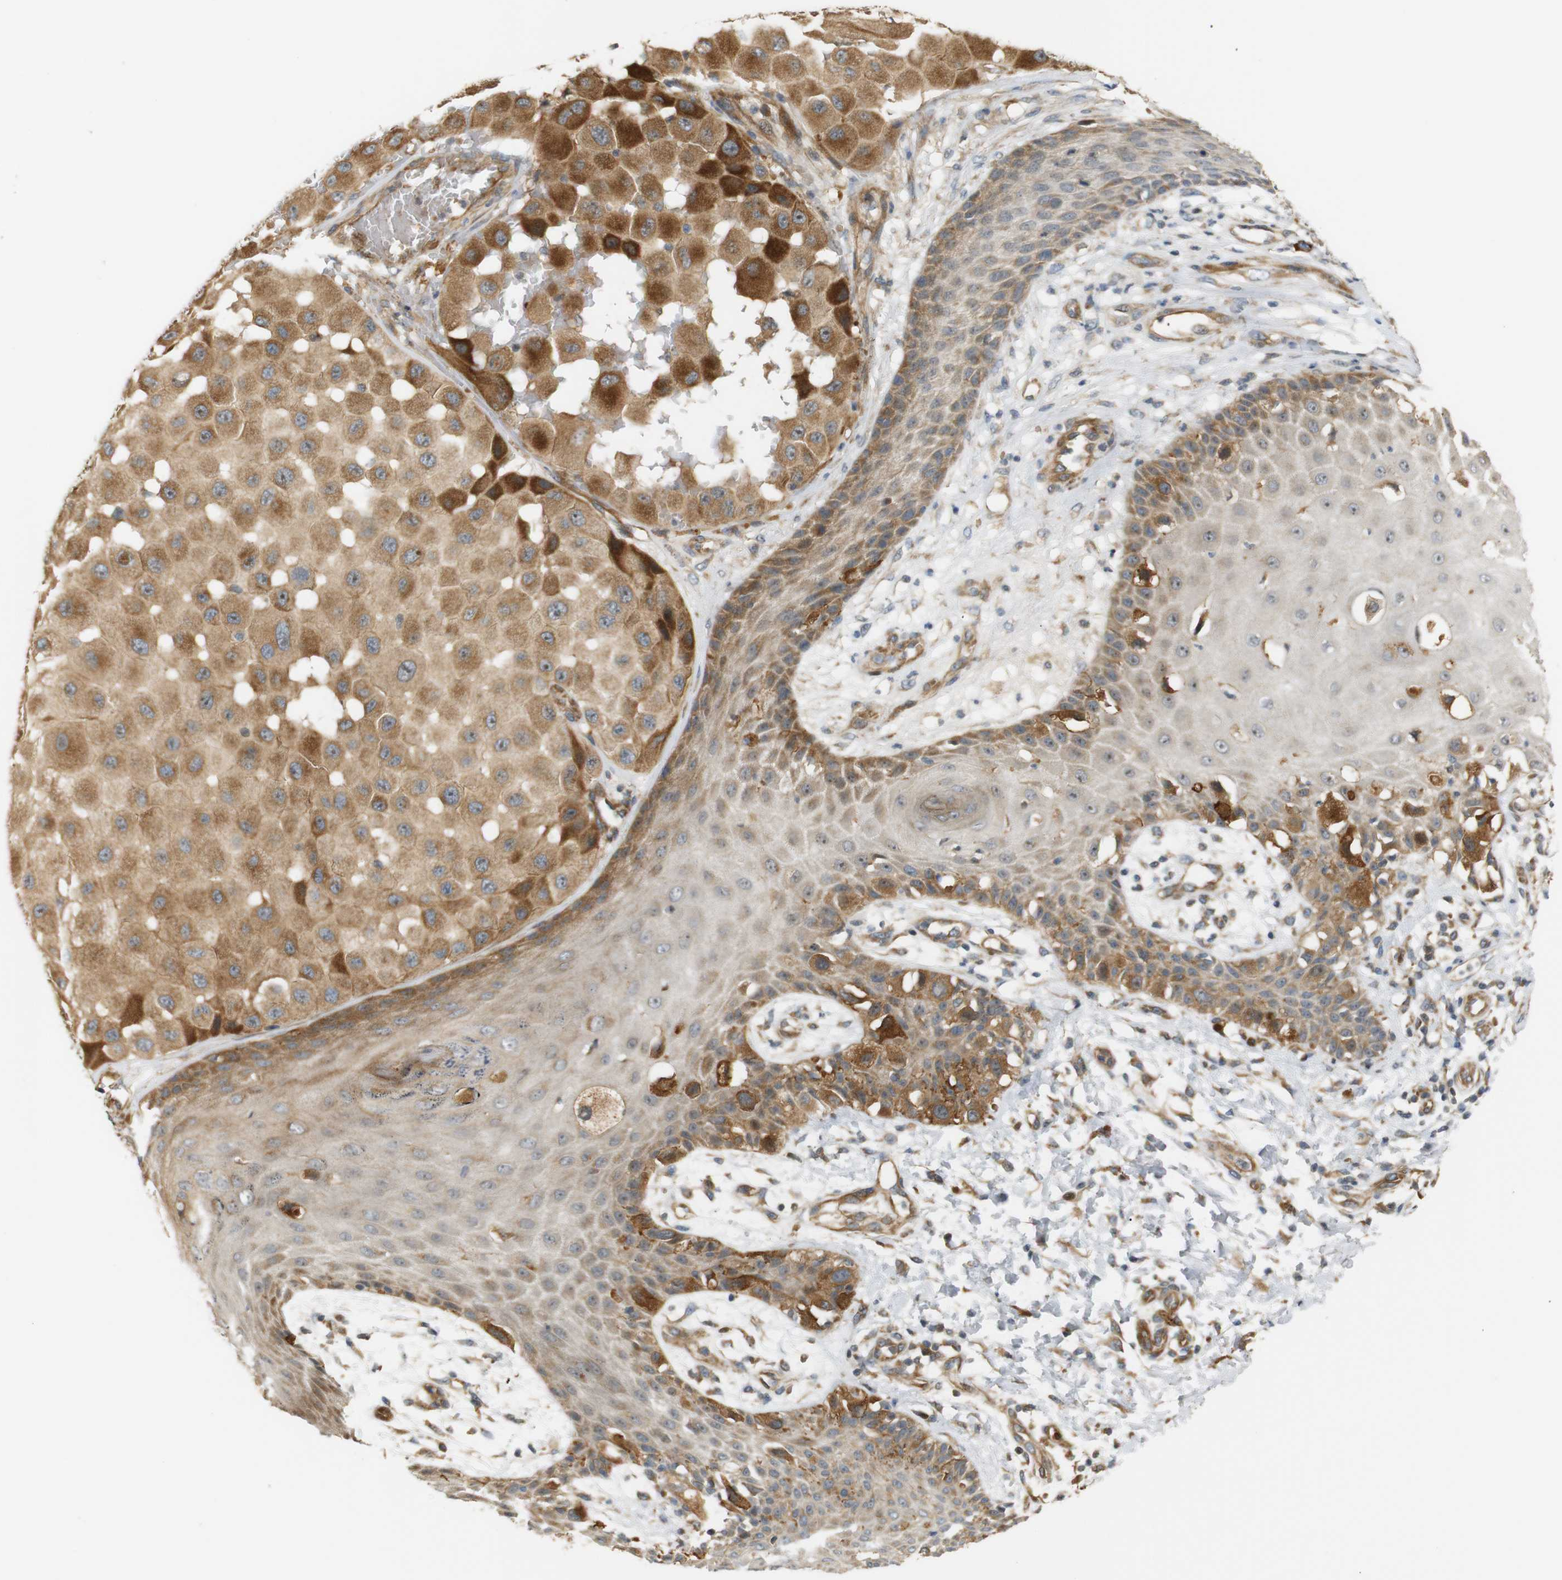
{"staining": {"intensity": "moderate", "quantity": ">75%", "location": "cytoplasmic/membranous"}, "tissue": "melanoma", "cell_type": "Tumor cells", "image_type": "cancer", "snomed": [{"axis": "morphology", "description": "Malignant melanoma, NOS"}, {"axis": "topography", "description": "Skin"}], "caption": "Immunohistochemical staining of melanoma exhibits medium levels of moderate cytoplasmic/membranous staining in about >75% of tumor cells.", "gene": "RPTOR", "patient": {"sex": "female", "age": 81}}